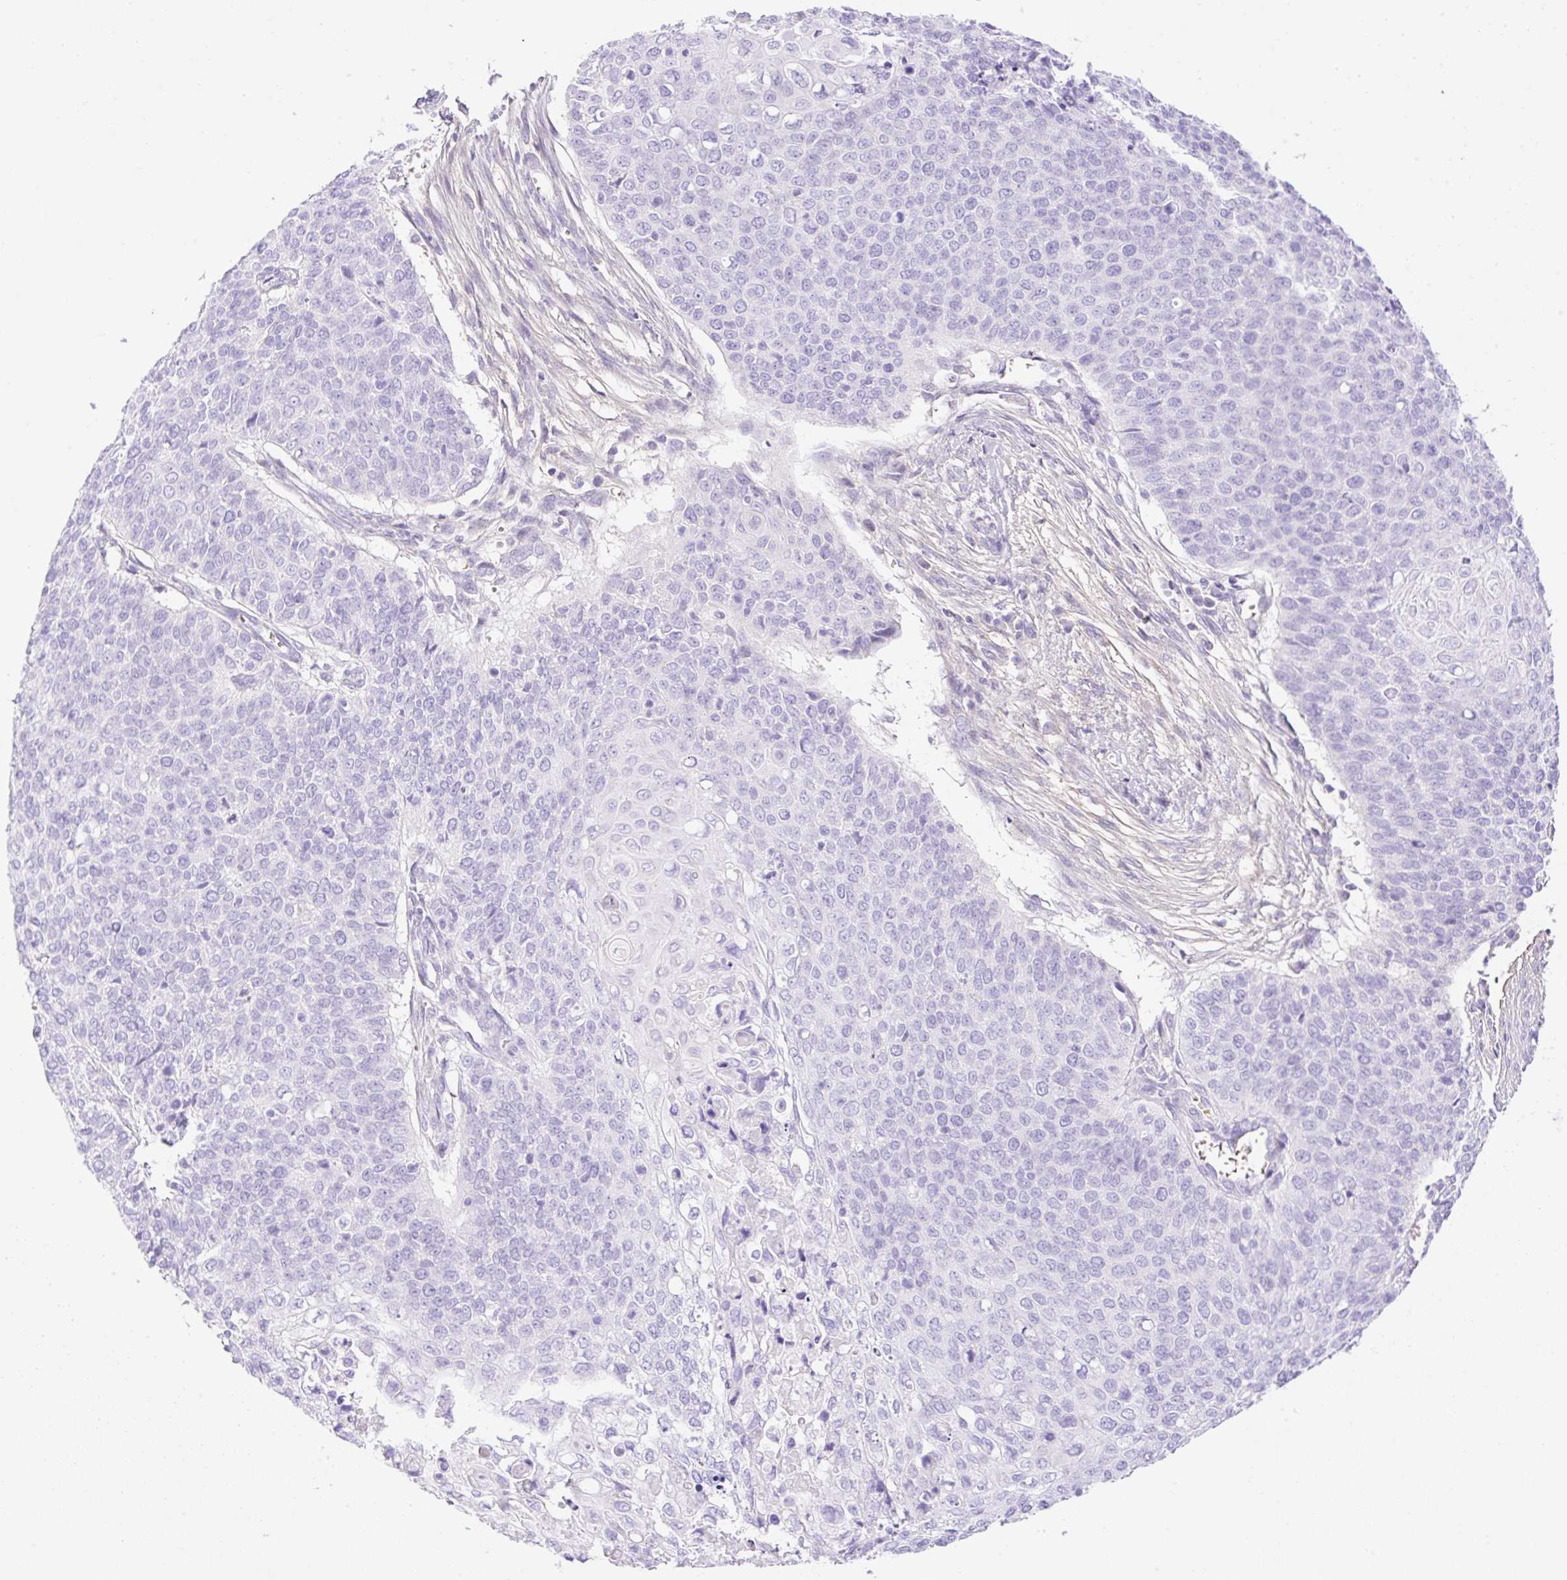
{"staining": {"intensity": "negative", "quantity": "none", "location": "none"}, "tissue": "cervical cancer", "cell_type": "Tumor cells", "image_type": "cancer", "snomed": [{"axis": "morphology", "description": "Squamous cell carcinoma, NOS"}, {"axis": "topography", "description": "Cervix"}], "caption": "Protein analysis of squamous cell carcinoma (cervical) shows no significant staining in tumor cells. (Brightfield microscopy of DAB immunohistochemistry (IHC) at high magnification).", "gene": "CDX1", "patient": {"sex": "female", "age": 39}}